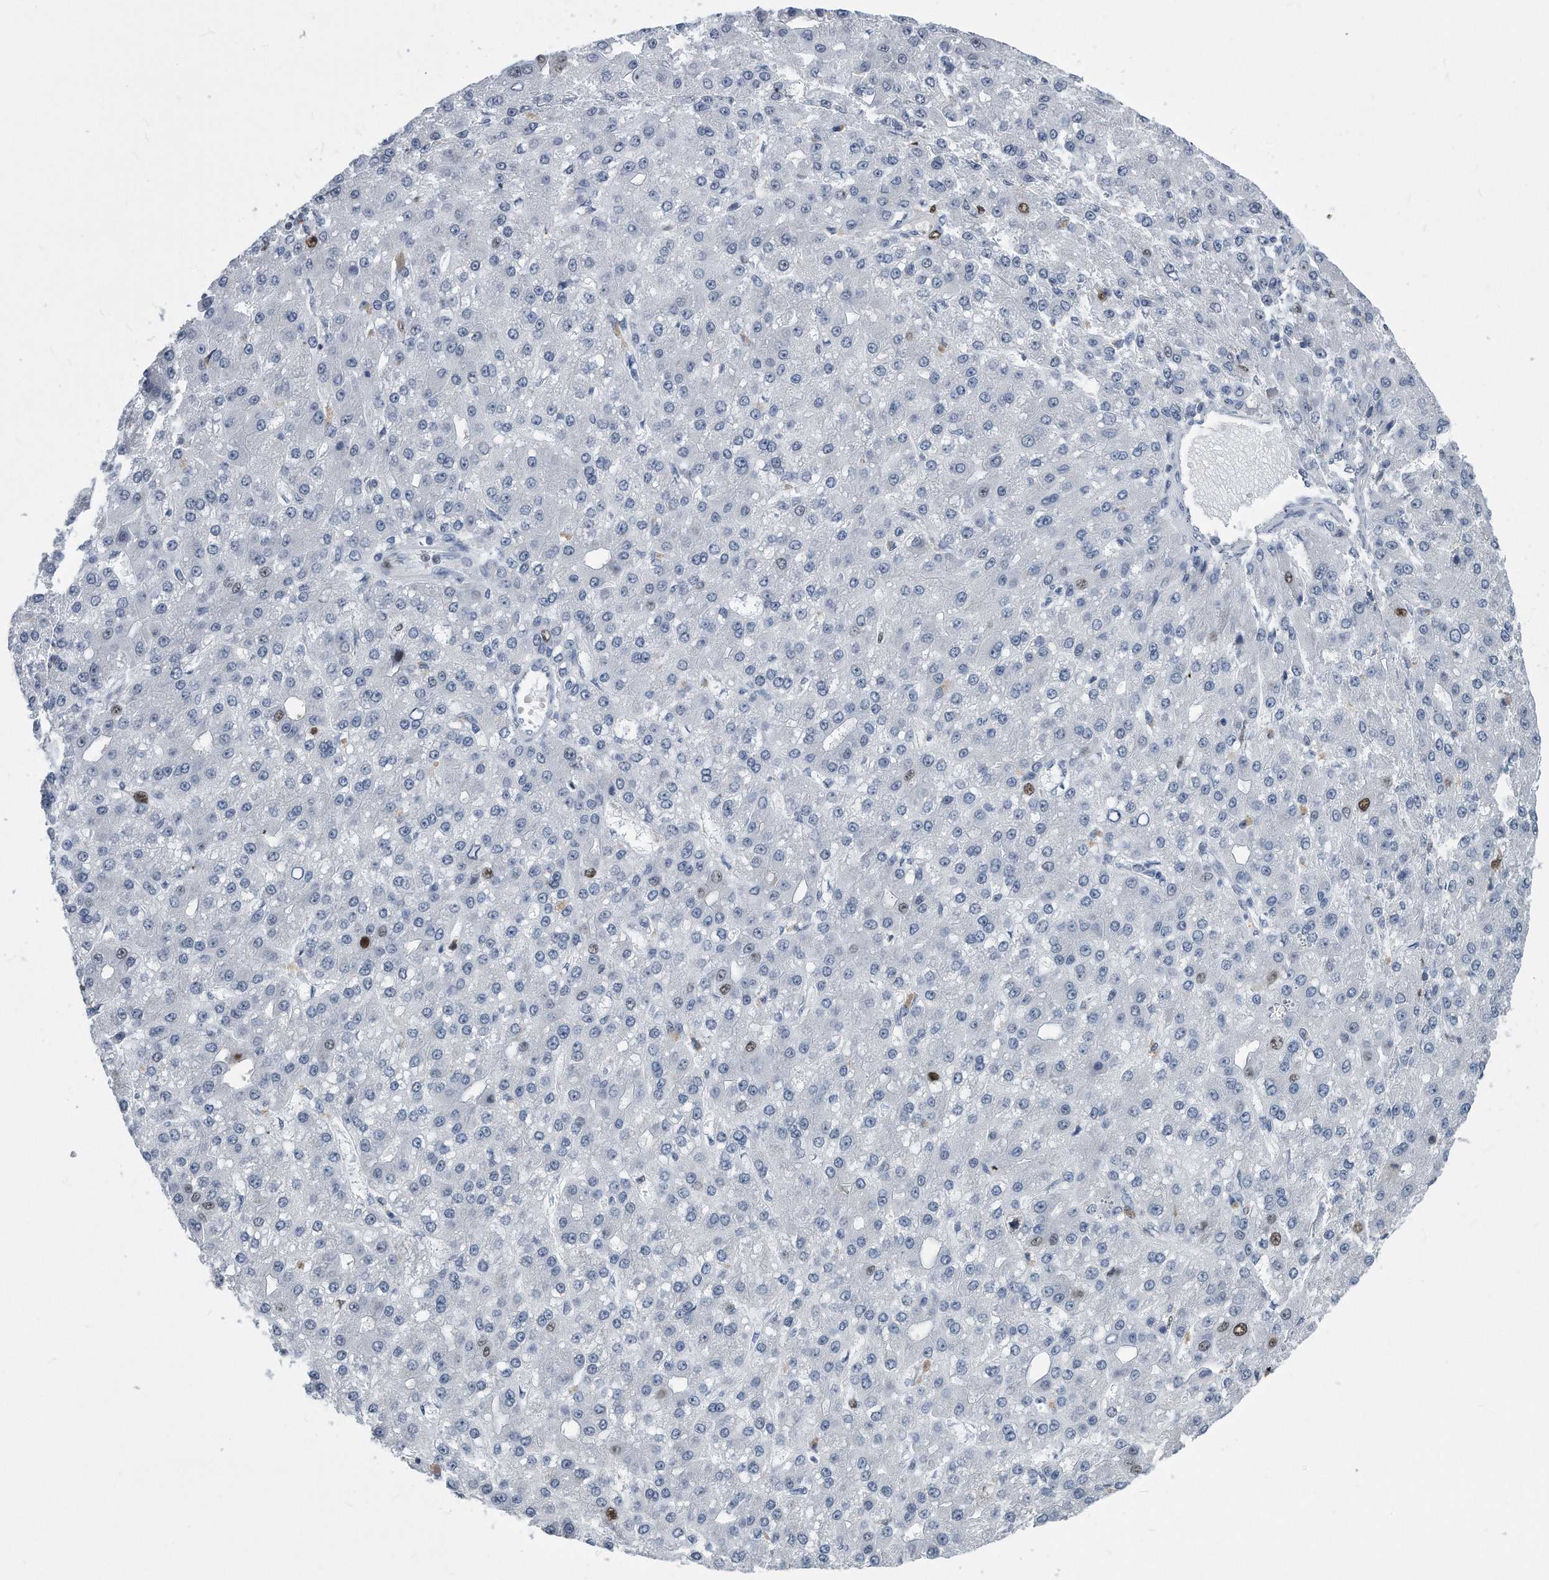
{"staining": {"intensity": "moderate", "quantity": "<25%", "location": "nuclear"}, "tissue": "liver cancer", "cell_type": "Tumor cells", "image_type": "cancer", "snomed": [{"axis": "morphology", "description": "Carcinoma, Hepatocellular, NOS"}, {"axis": "topography", "description": "Liver"}], "caption": "Immunohistochemistry of human liver cancer shows low levels of moderate nuclear staining in about <25% of tumor cells. (IHC, brightfield microscopy, high magnification).", "gene": "PCNA", "patient": {"sex": "male", "age": 67}}